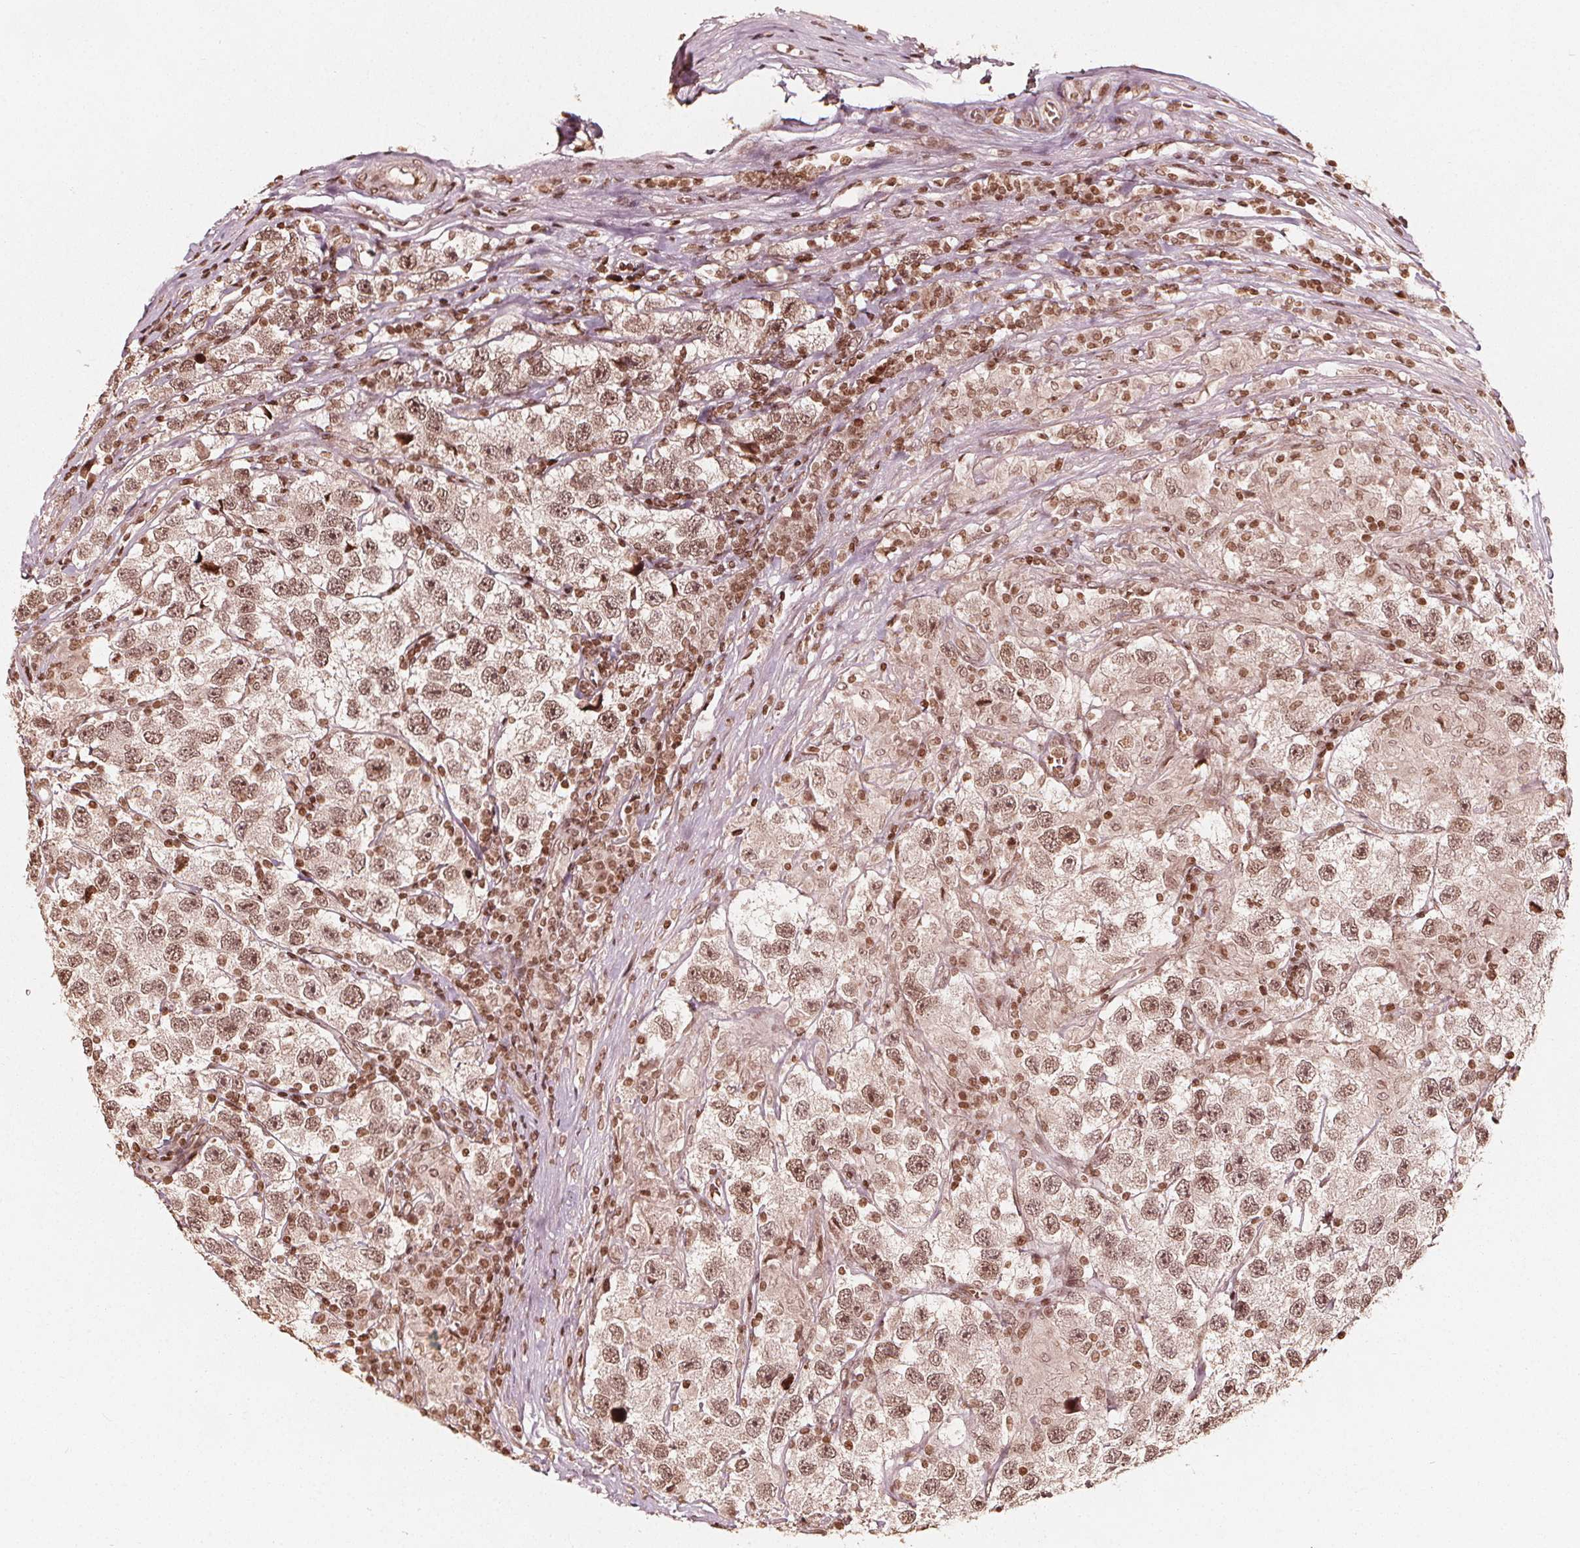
{"staining": {"intensity": "moderate", "quantity": ">75%", "location": "nuclear"}, "tissue": "testis cancer", "cell_type": "Tumor cells", "image_type": "cancer", "snomed": [{"axis": "morphology", "description": "Seminoma, NOS"}, {"axis": "topography", "description": "Testis"}], "caption": "Immunohistochemical staining of testis cancer demonstrates moderate nuclear protein expression in about >75% of tumor cells. (DAB IHC with brightfield microscopy, high magnification).", "gene": "H3C14", "patient": {"sex": "male", "age": 26}}